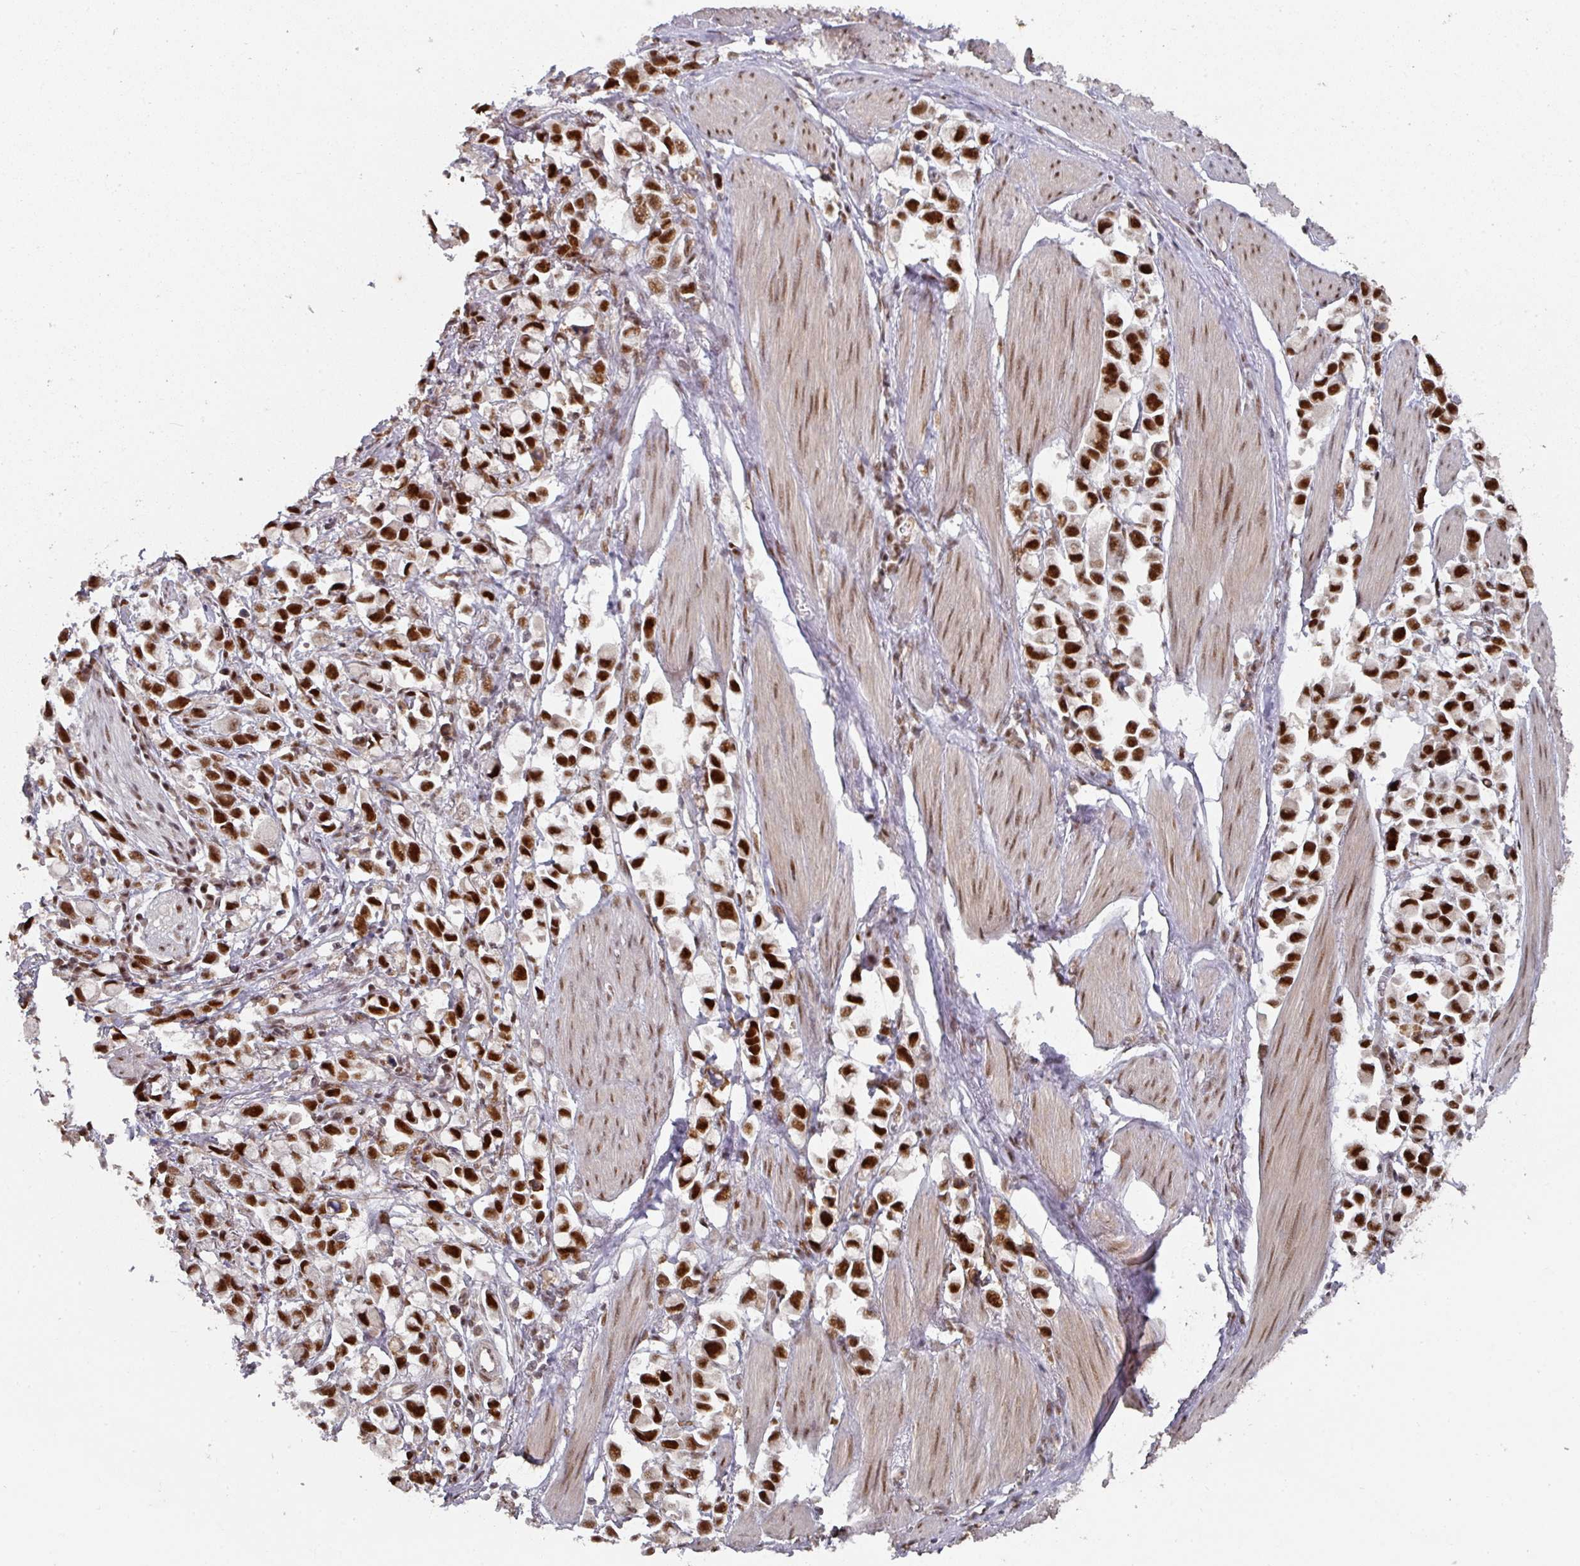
{"staining": {"intensity": "strong", "quantity": ">75%", "location": "nuclear"}, "tissue": "stomach cancer", "cell_type": "Tumor cells", "image_type": "cancer", "snomed": [{"axis": "morphology", "description": "Adenocarcinoma, NOS"}, {"axis": "topography", "description": "Stomach"}], "caption": "Protein staining reveals strong nuclear positivity in approximately >75% of tumor cells in adenocarcinoma (stomach).", "gene": "MEPCE", "patient": {"sex": "female", "age": 81}}